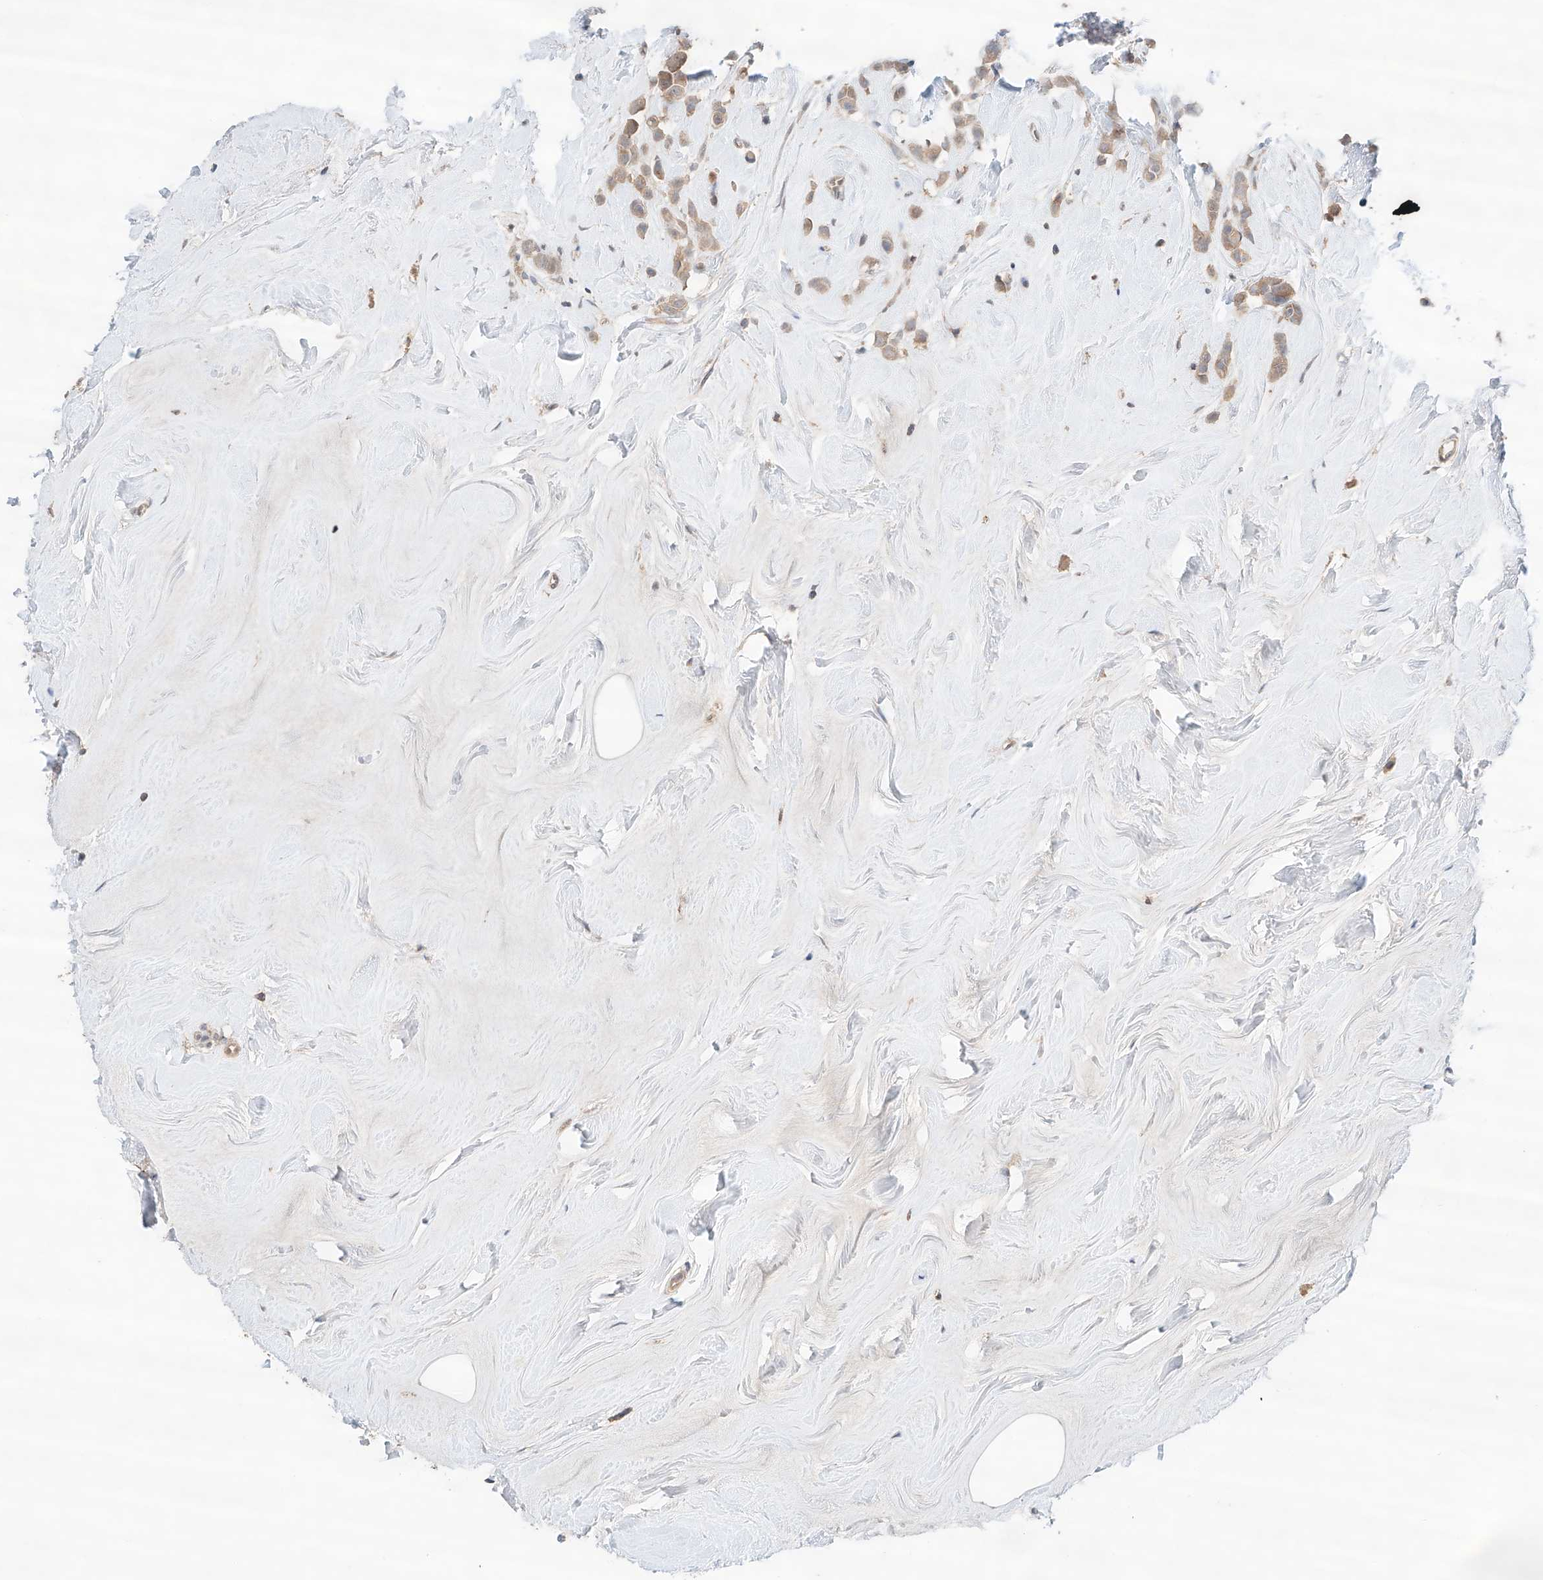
{"staining": {"intensity": "weak", "quantity": ">75%", "location": "cytoplasmic/membranous"}, "tissue": "breast cancer", "cell_type": "Tumor cells", "image_type": "cancer", "snomed": [{"axis": "morphology", "description": "Lobular carcinoma"}, {"axis": "topography", "description": "Breast"}], "caption": "High-power microscopy captured an immunohistochemistry (IHC) micrograph of lobular carcinoma (breast), revealing weak cytoplasmic/membranous expression in approximately >75% of tumor cells.", "gene": "ZFHX2", "patient": {"sex": "female", "age": 47}}